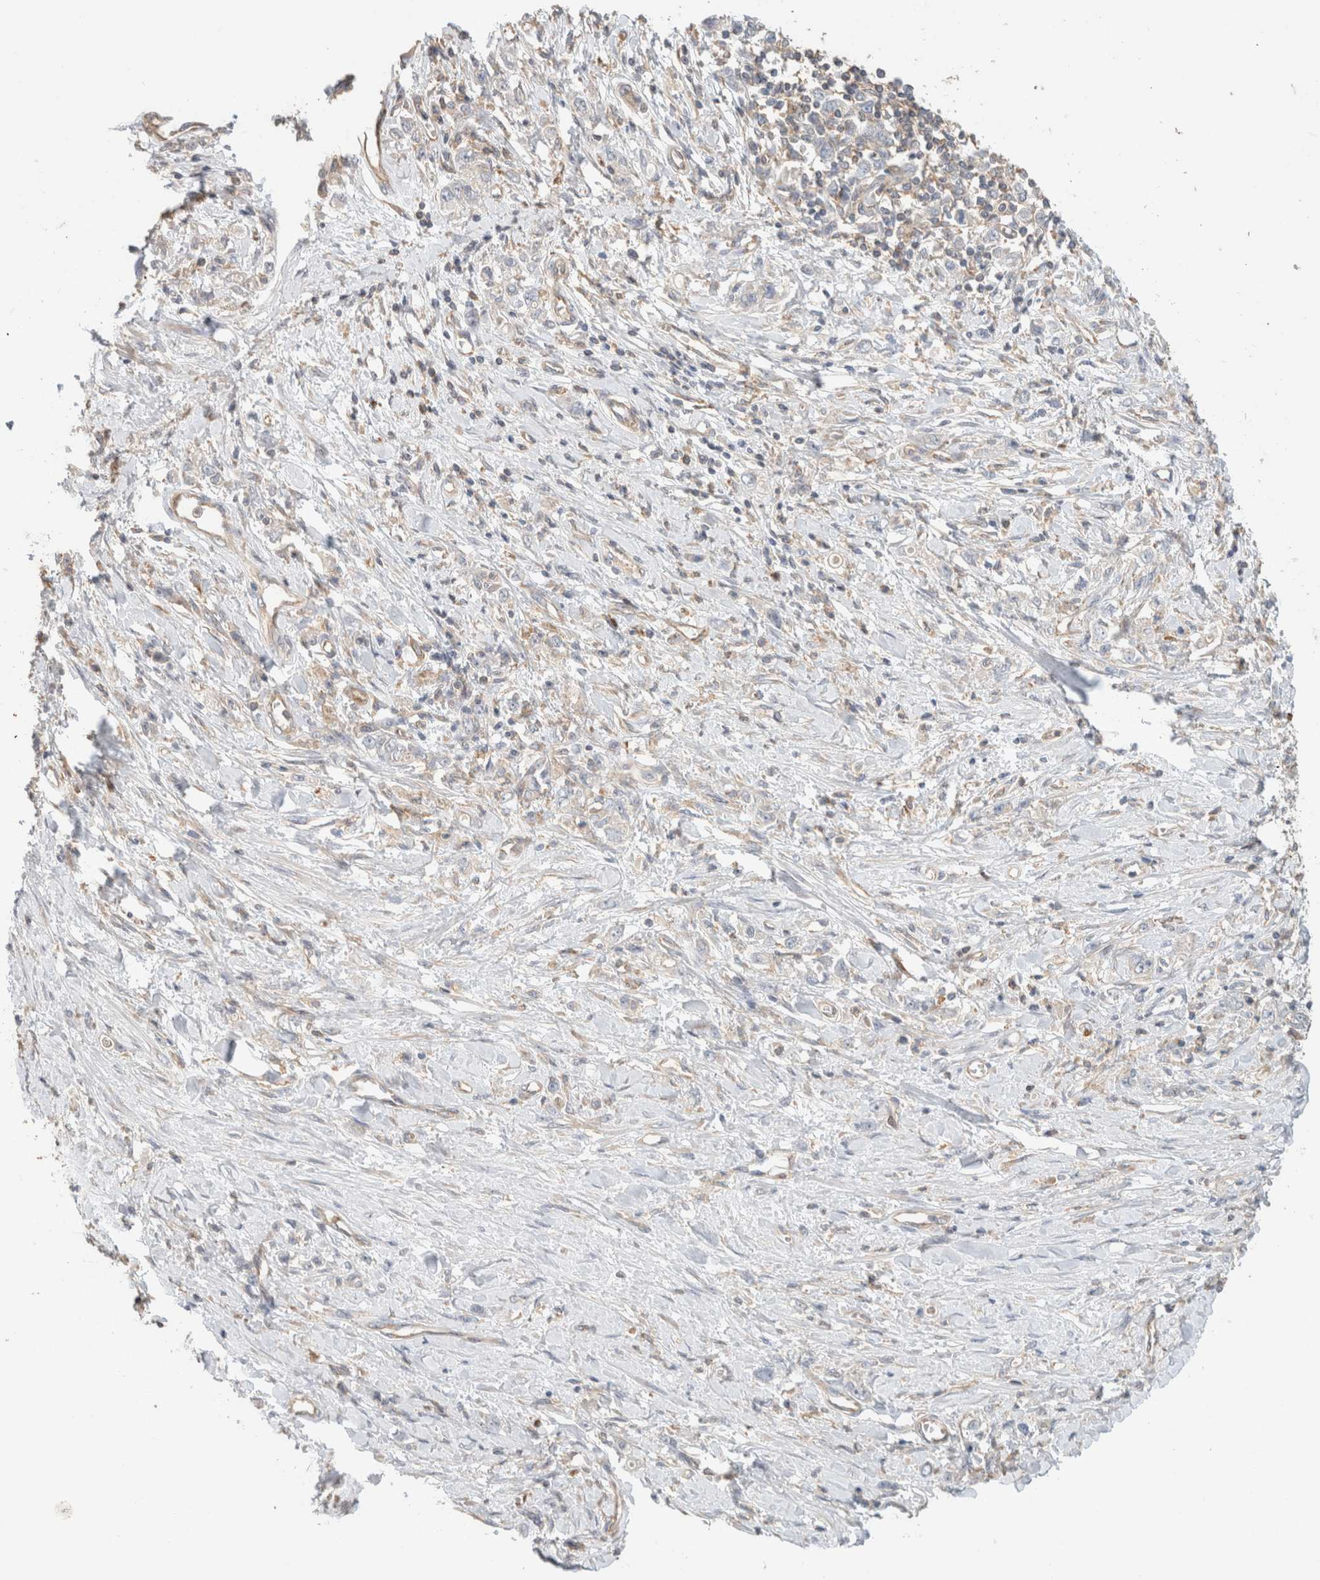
{"staining": {"intensity": "negative", "quantity": "none", "location": "none"}, "tissue": "stomach cancer", "cell_type": "Tumor cells", "image_type": "cancer", "snomed": [{"axis": "morphology", "description": "Adenocarcinoma, NOS"}, {"axis": "topography", "description": "Stomach"}], "caption": "There is no significant expression in tumor cells of stomach cancer (adenocarcinoma). (DAB (3,3'-diaminobenzidine) IHC visualized using brightfield microscopy, high magnification).", "gene": "CFAP418", "patient": {"sex": "female", "age": 76}}